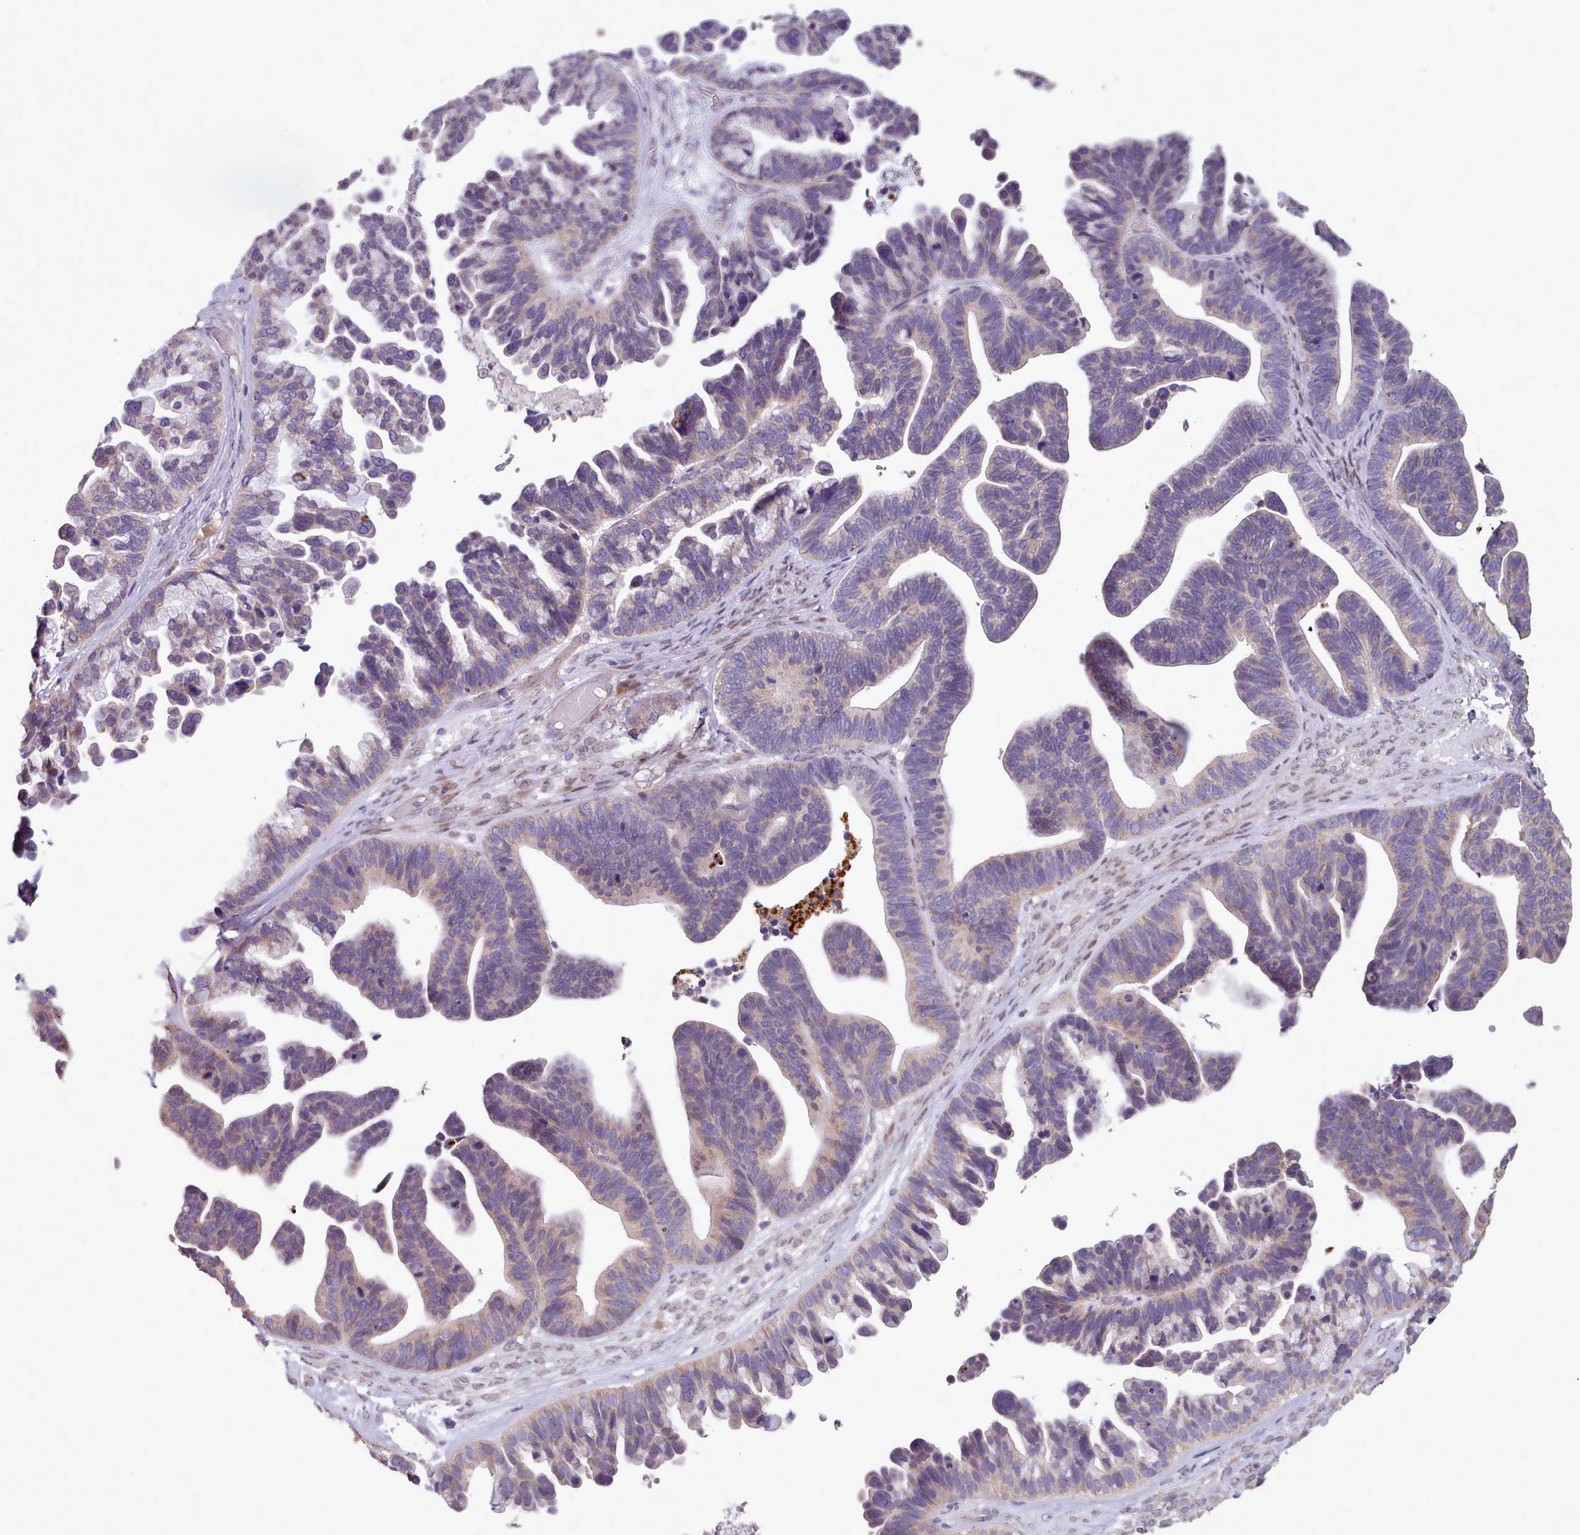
{"staining": {"intensity": "weak", "quantity": "25%-75%", "location": "cytoplasmic/membranous"}, "tissue": "ovarian cancer", "cell_type": "Tumor cells", "image_type": "cancer", "snomed": [{"axis": "morphology", "description": "Cystadenocarcinoma, serous, NOS"}, {"axis": "topography", "description": "Ovary"}], "caption": "Tumor cells demonstrate weak cytoplasmic/membranous expression in about 25%-75% of cells in ovarian serous cystadenocarcinoma.", "gene": "DPF1", "patient": {"sex": "female", "age": 56}}